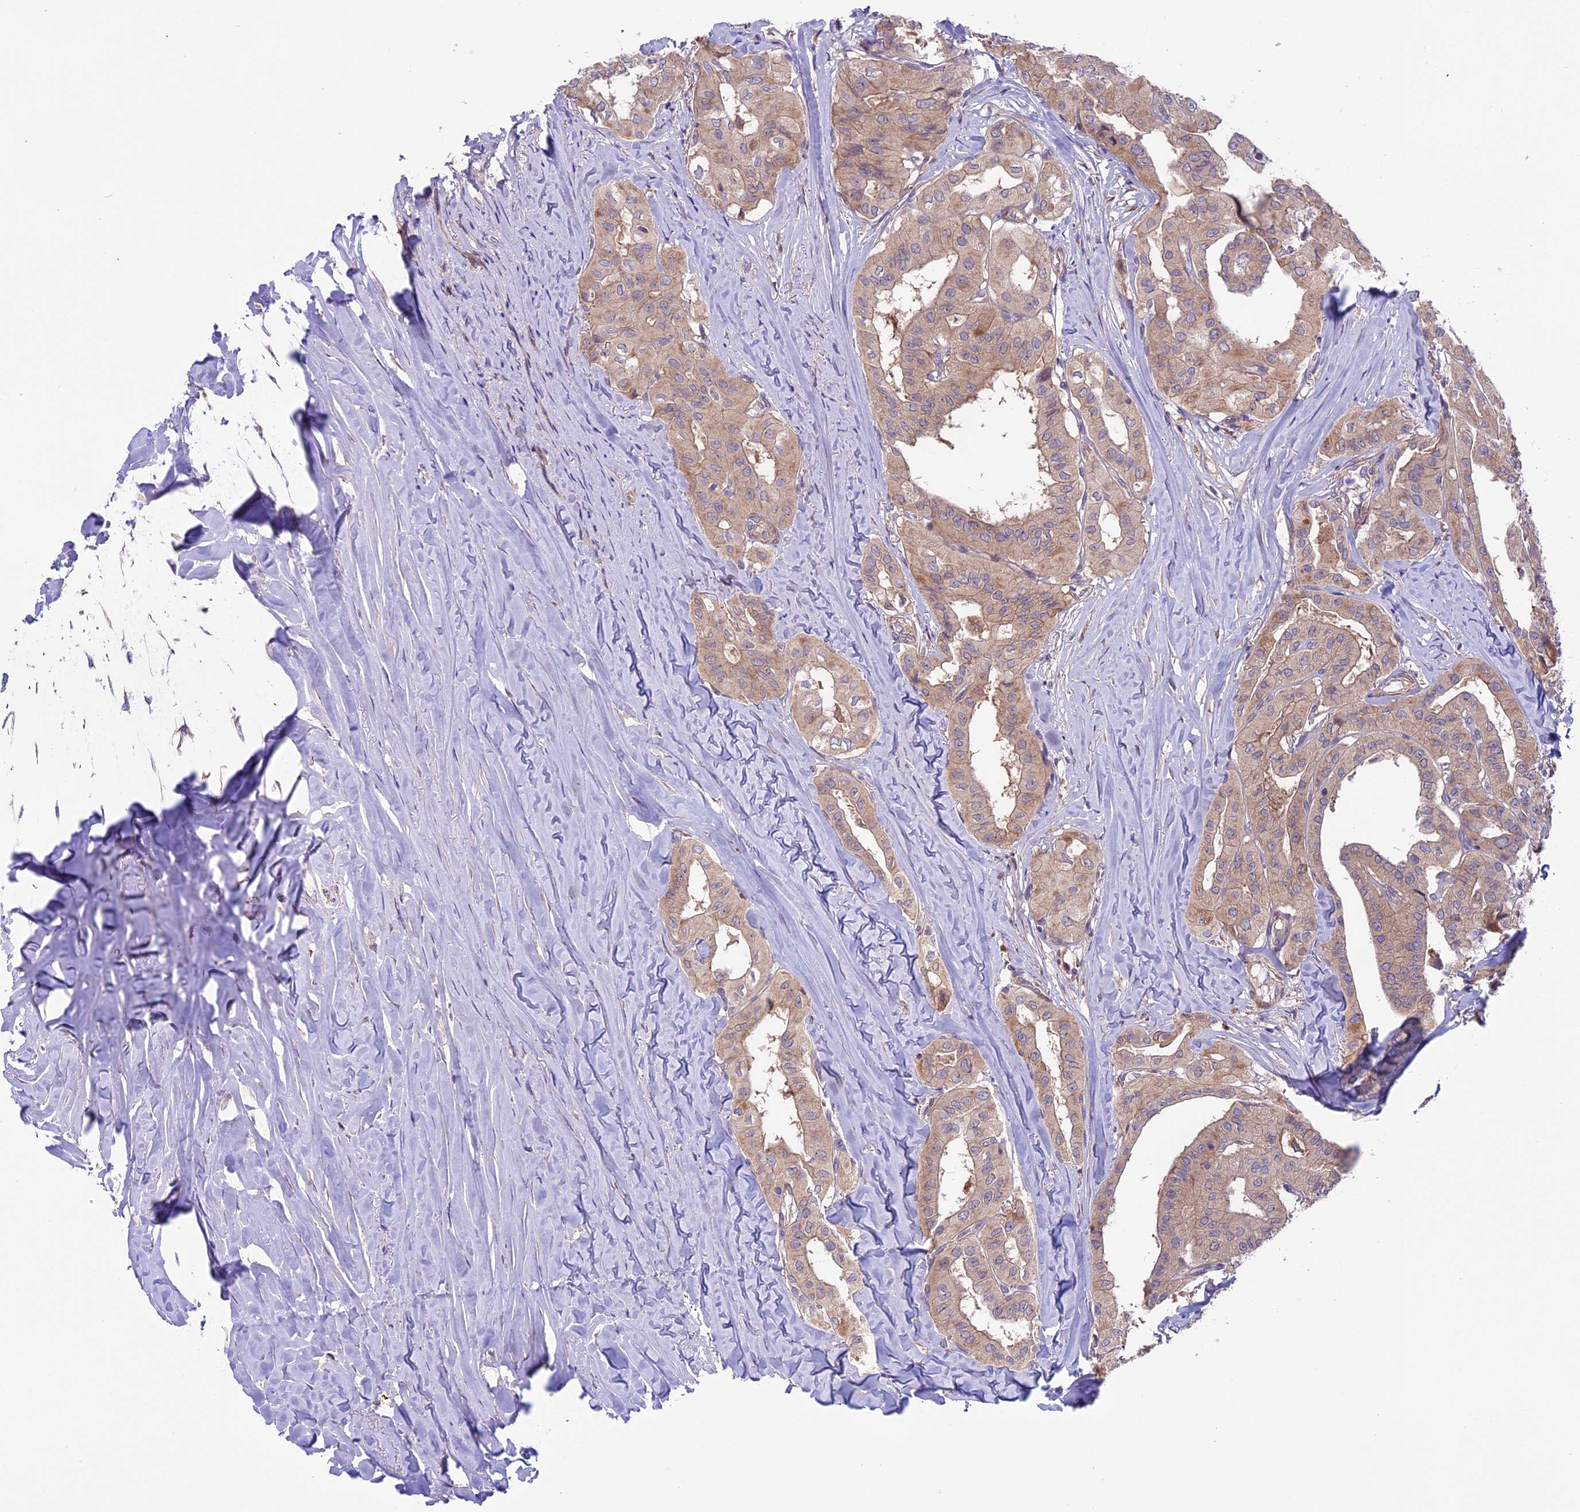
{"staining": {"intensity": "weak", "quantity": "25%-75%", "location": "cytoplasmic/membranous"}, "tissue": "thyroid cancer", "cell_type": "Tumor cells", "image_type": "cancer", "snomed": [{"axis": "morphology", "description": "Papillary adenocarcinoma, NOS"}, {"axis": "topography", "description": "Thyroid gland"}], "caption": "Papillary adenocarcinoma (thyroid) tissue shows weak cytoplasmic/membranous expression in approximately 25%-75% of tumor cells", "gene": "COG8", "patient": {"sex": "female", "age": 59}}